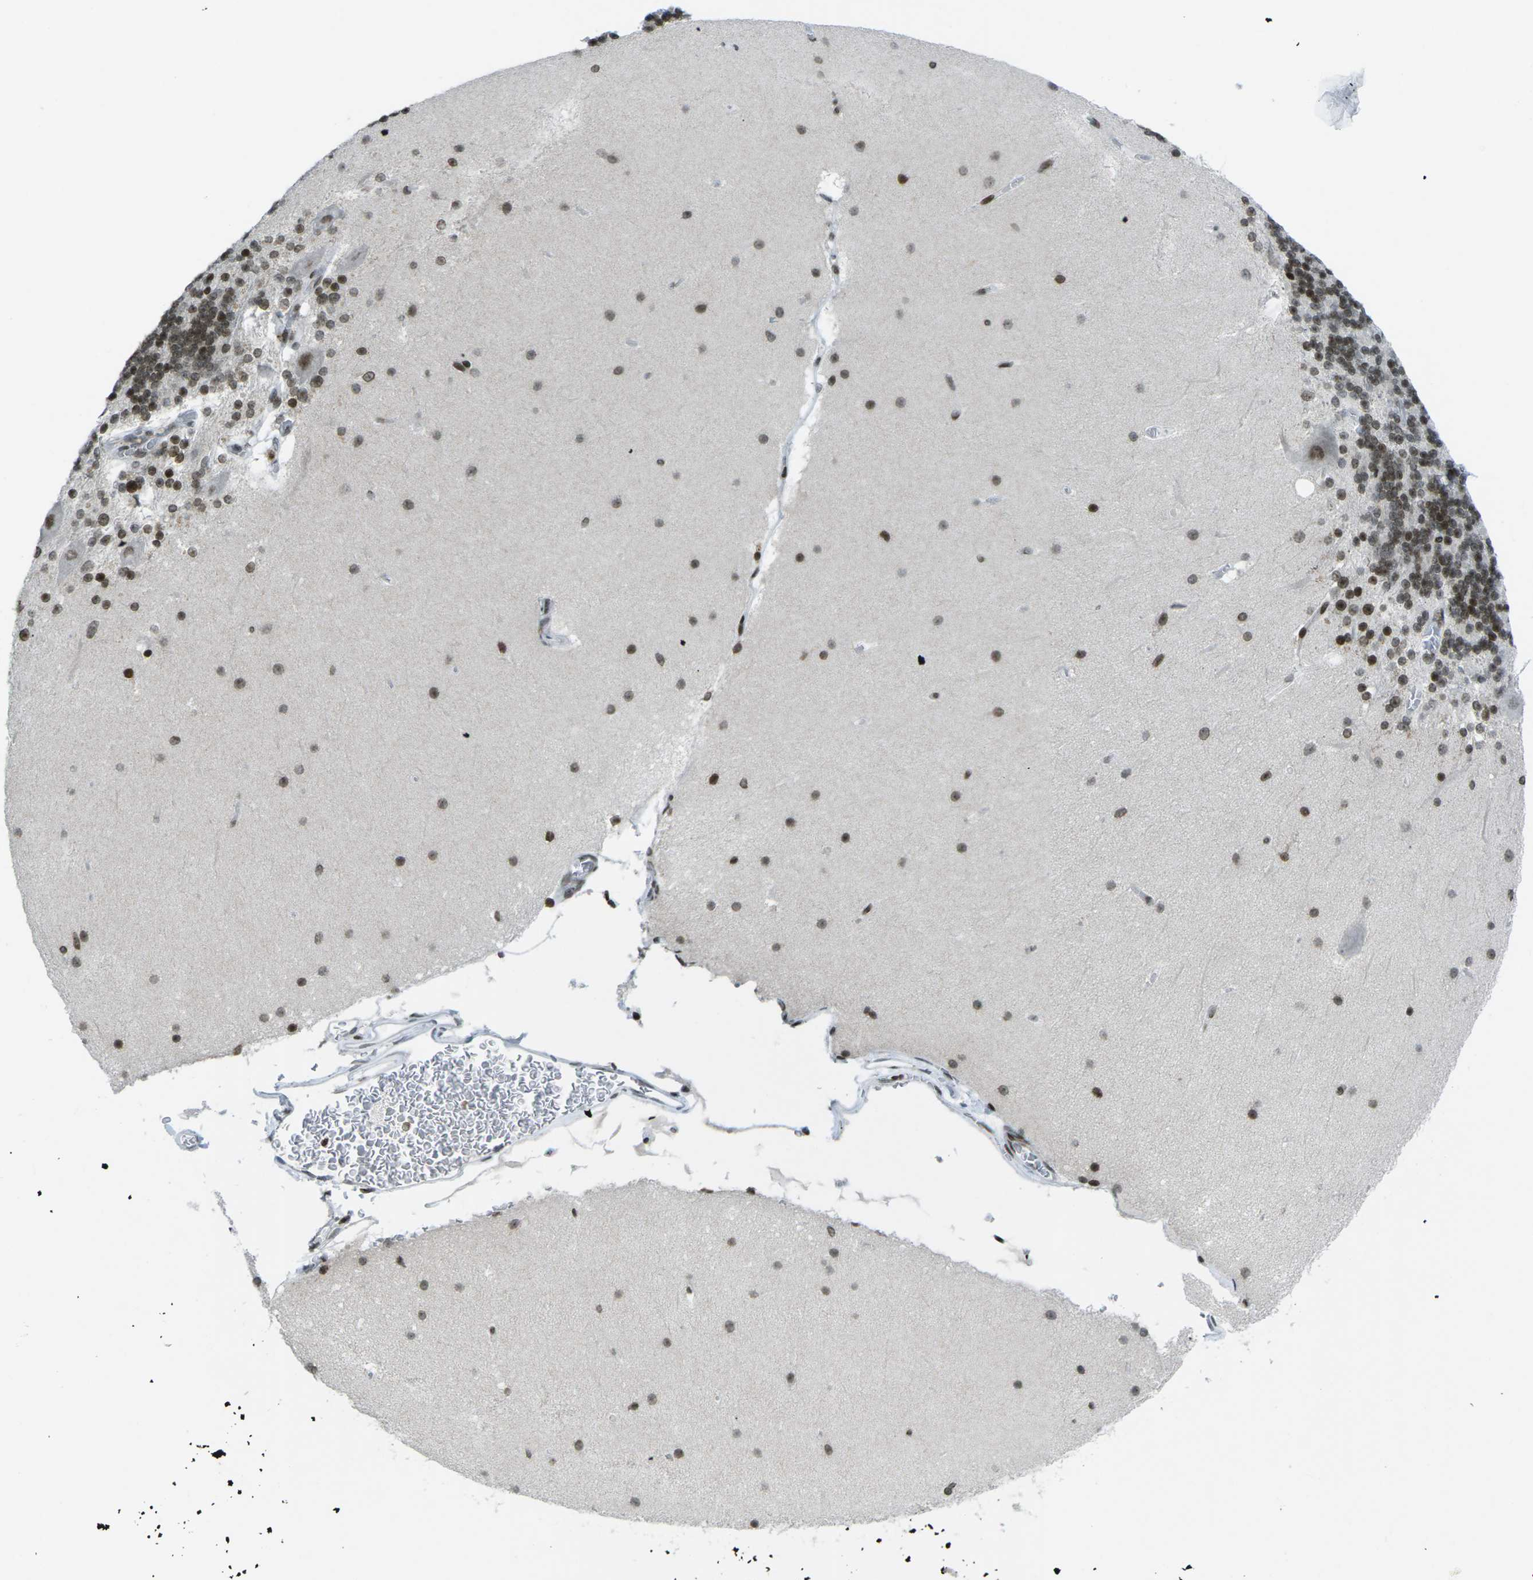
{"staining": {"intensity": "strong", "quantity": ">75%", "location": "nuclear"}, "tissue": "cerebellum", "cell_type": "Cells in granular layer", "image_type": "normal", "snomed": [{"axis": "morphology", "description": "Normal tissue, NOS"}, {"axis": "topography", "description": "Cerebellum"}], "caption": "Cerebellum stained for a protein (brown) demonstrates strong nuclear positive expression in approximately >75% of cells in granular layer.", "gene": "EME1", "patient": {"sex": "female", "age": 19}}